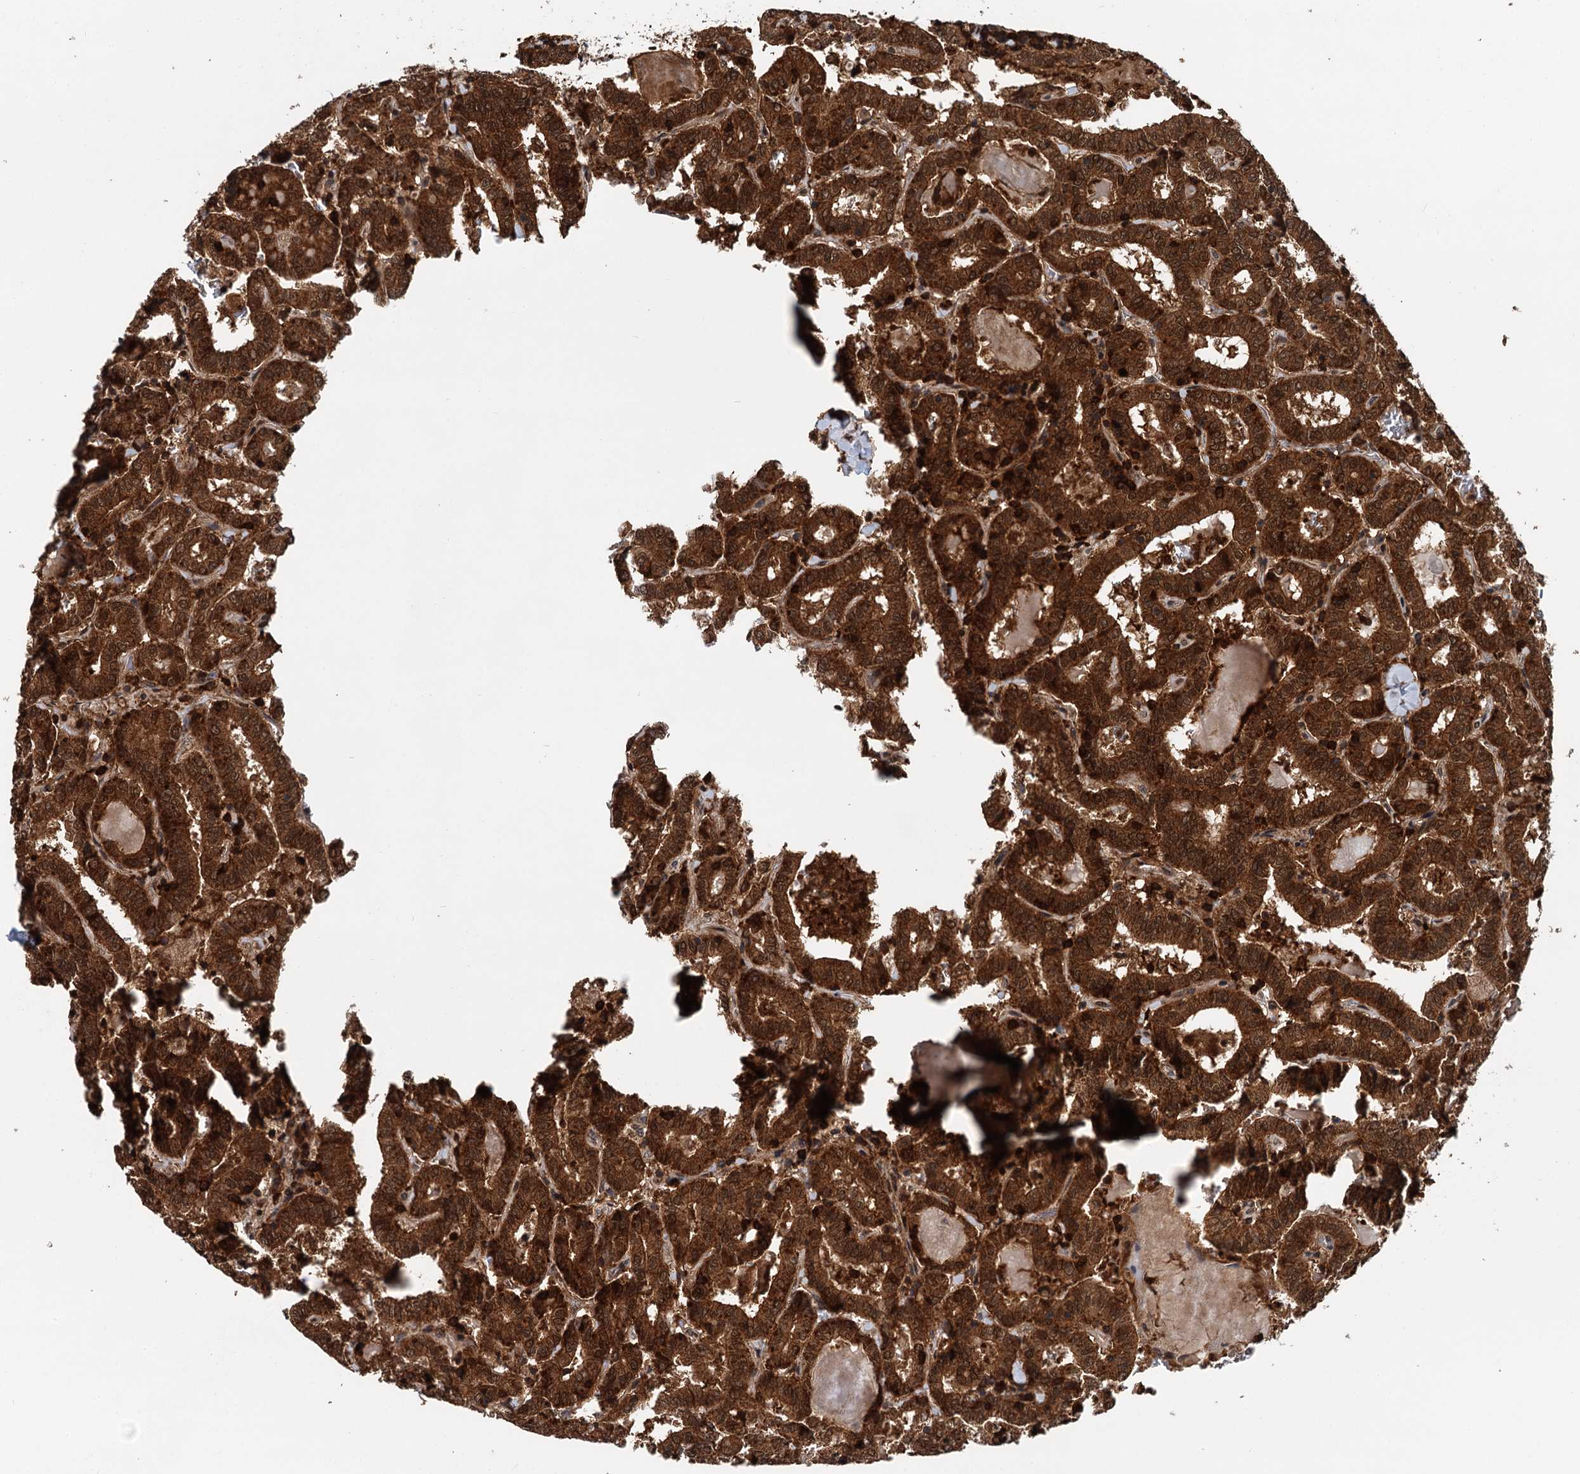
{"staining": {"intensity": "strong", "quantity": ">75%", "location": "cytoplasmic/membranous,nuclear"}, "tissue": "thyroid cancer", "cell_type": "Tumor cells", "image_type": "cancer", "snomed": [{"axis": "morphology", "description": "Papillary adenocarcinoma, NOS"}, {"axis": "topography", "description": "Thyroid gland"}], "caption": "Protein expression analysis of thyroid cancer (papillary adenocarcinoma) displays strong cytoplasmic/membranous and nuclear expression in approximately >75% of tumor cells.", "gene": "STUB1", "patient": {"sex": "female", "age": 72}}